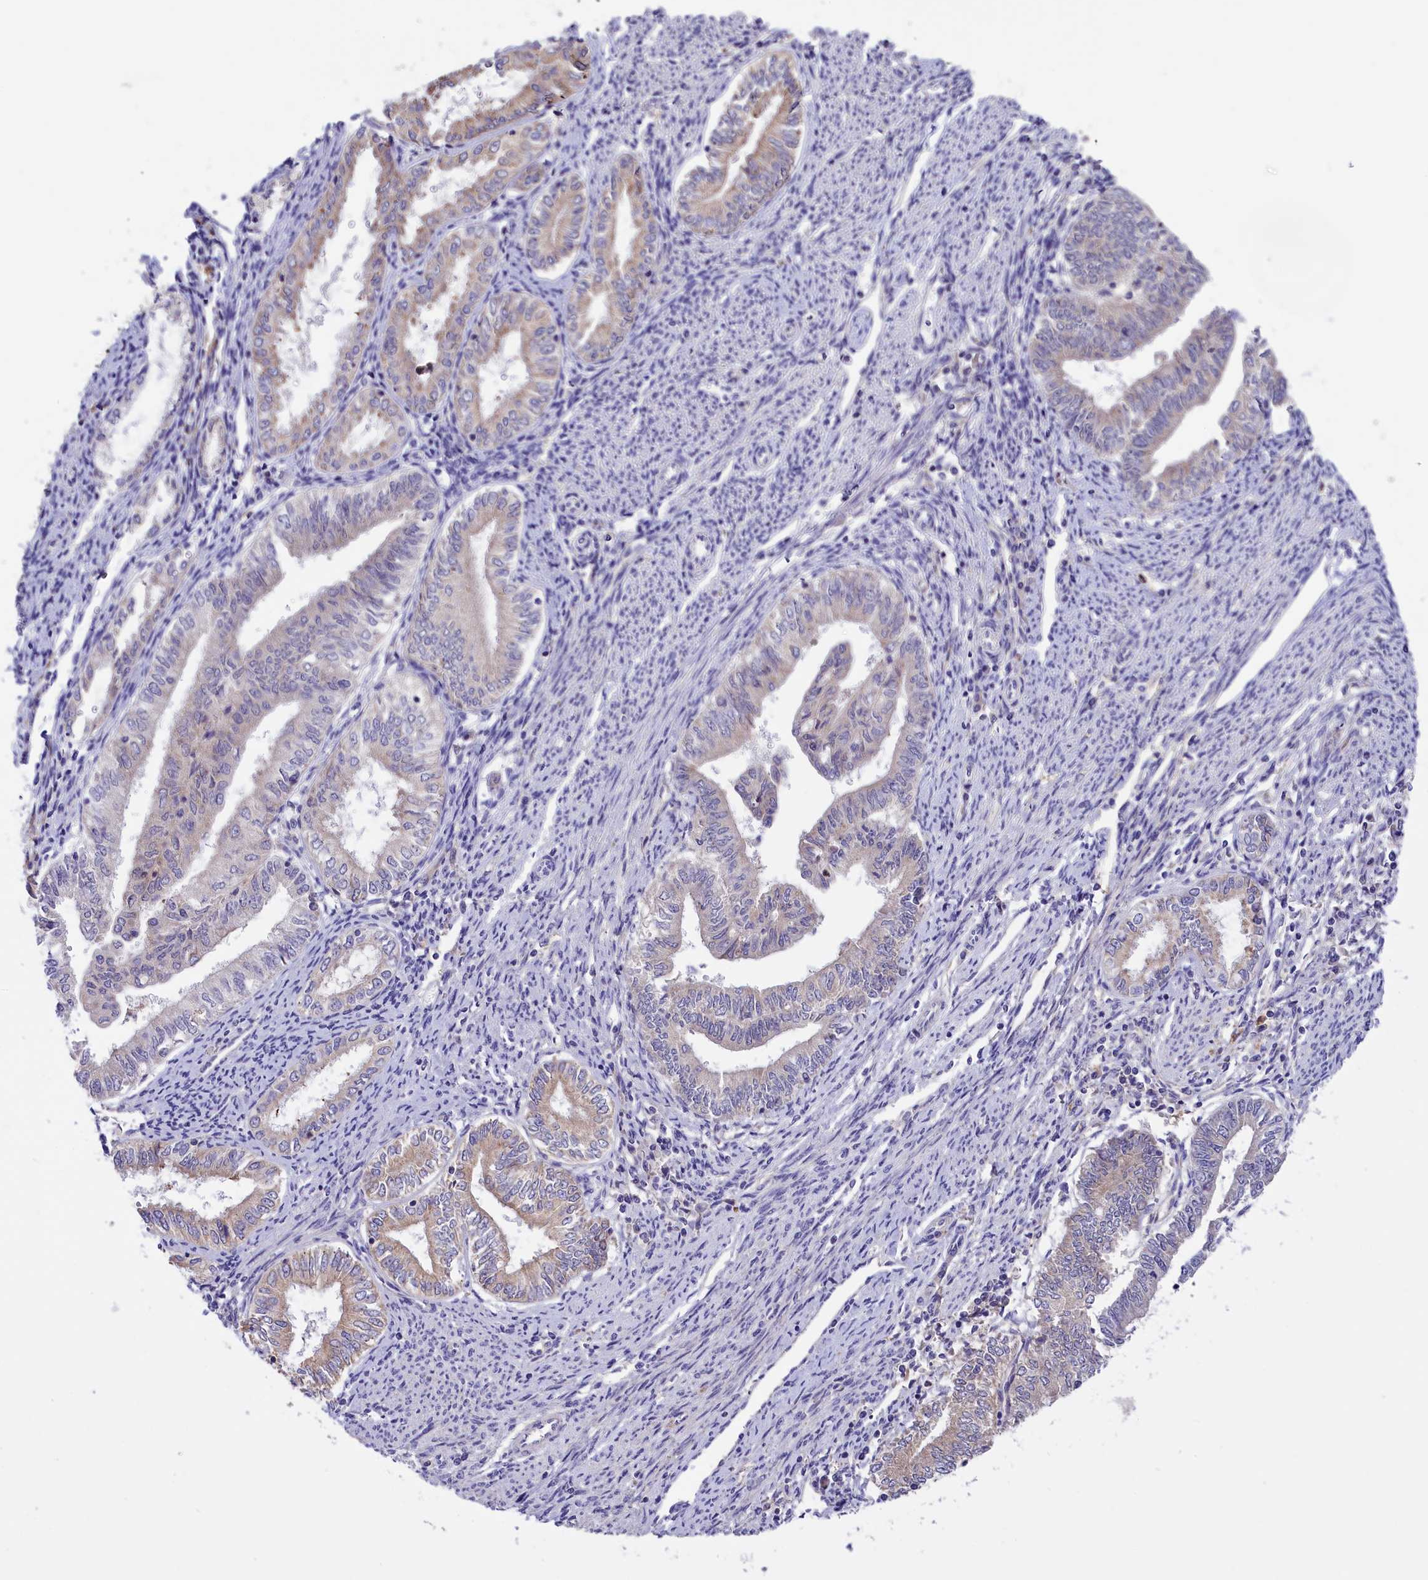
{"staining": {"intensity": "weak", "quantity": "<25%", "location": "cytoplasmic/membranous"}, "tissue": "endometrial cancer", "cell_type": "Tumor cells", "image_type": "cancer", "snomed": [{"axis": "morphology", "description": "Adenocarcinoma, NOS"}, {"axis": "topography", "description": "Endometrium"}], "caption": "Immunohistochemical staining of endometrial cancer (adenocarcinoma) reveals no significant positivity in tumor cells. Nuclei are stained in blue.", "gene": "DNAJB9", "patient": {"sex": "female", "age": 66}}